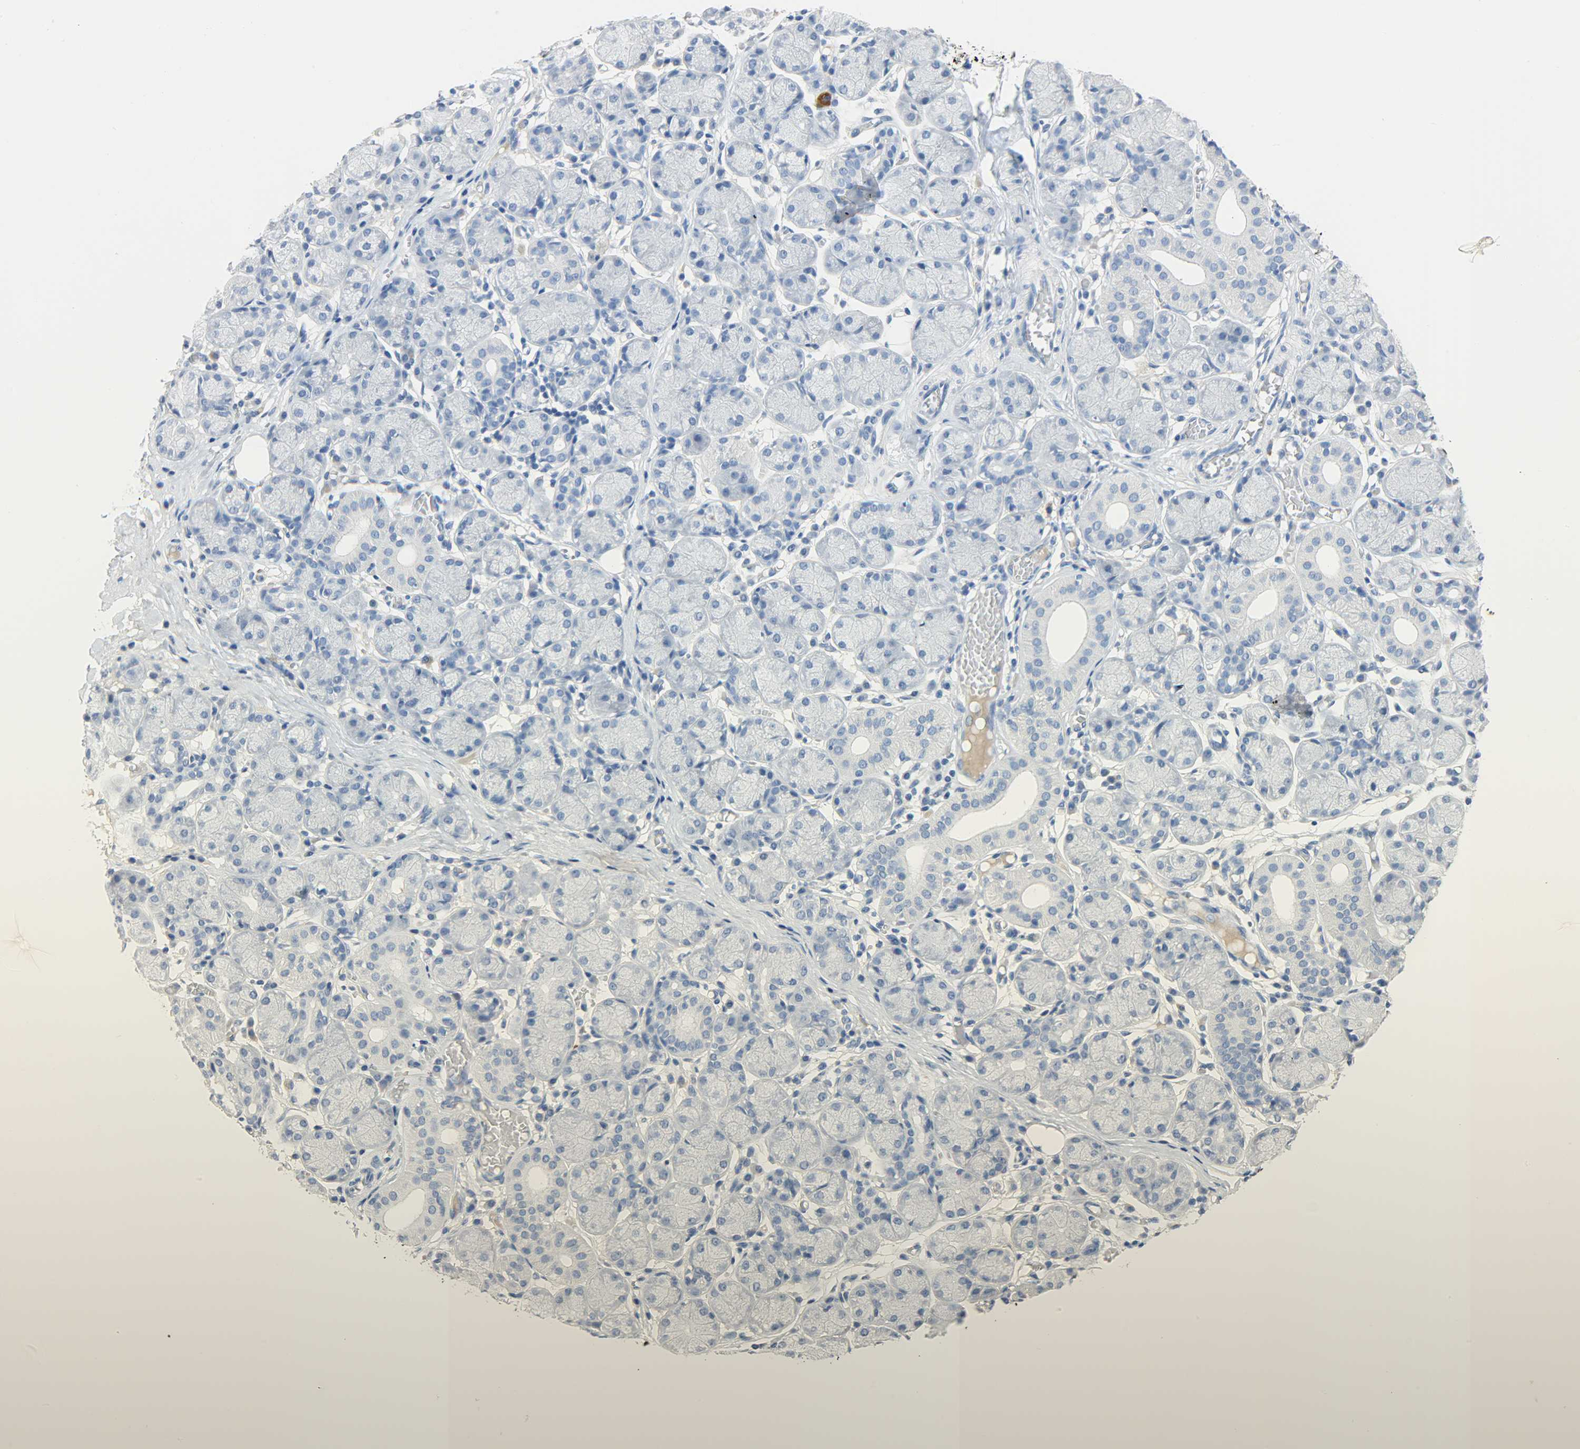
{"staining": {"intensity": "negative", "quantity": "none", "location": "none"}, "tissue": "salivary gland", "cell_type": "Glandular cells", "image_type": "normal", "snomed": [{"axis": "morphology", "description": "Normal tissue, NOS"}, {"axis": "topography", "description": "Salivary gland"}], "caption": "A micrograph of human salivary gland is negative for staining in glandular cells. The staining was performed using DAB (3,3'-diaminobenzidine) to visualize the protein expression in brown, while the nuclei were stained in blue with hematoxylin (Magnification: 20x).", "gene": "CRP", "patient": {"sex": "female", "age": 24}}